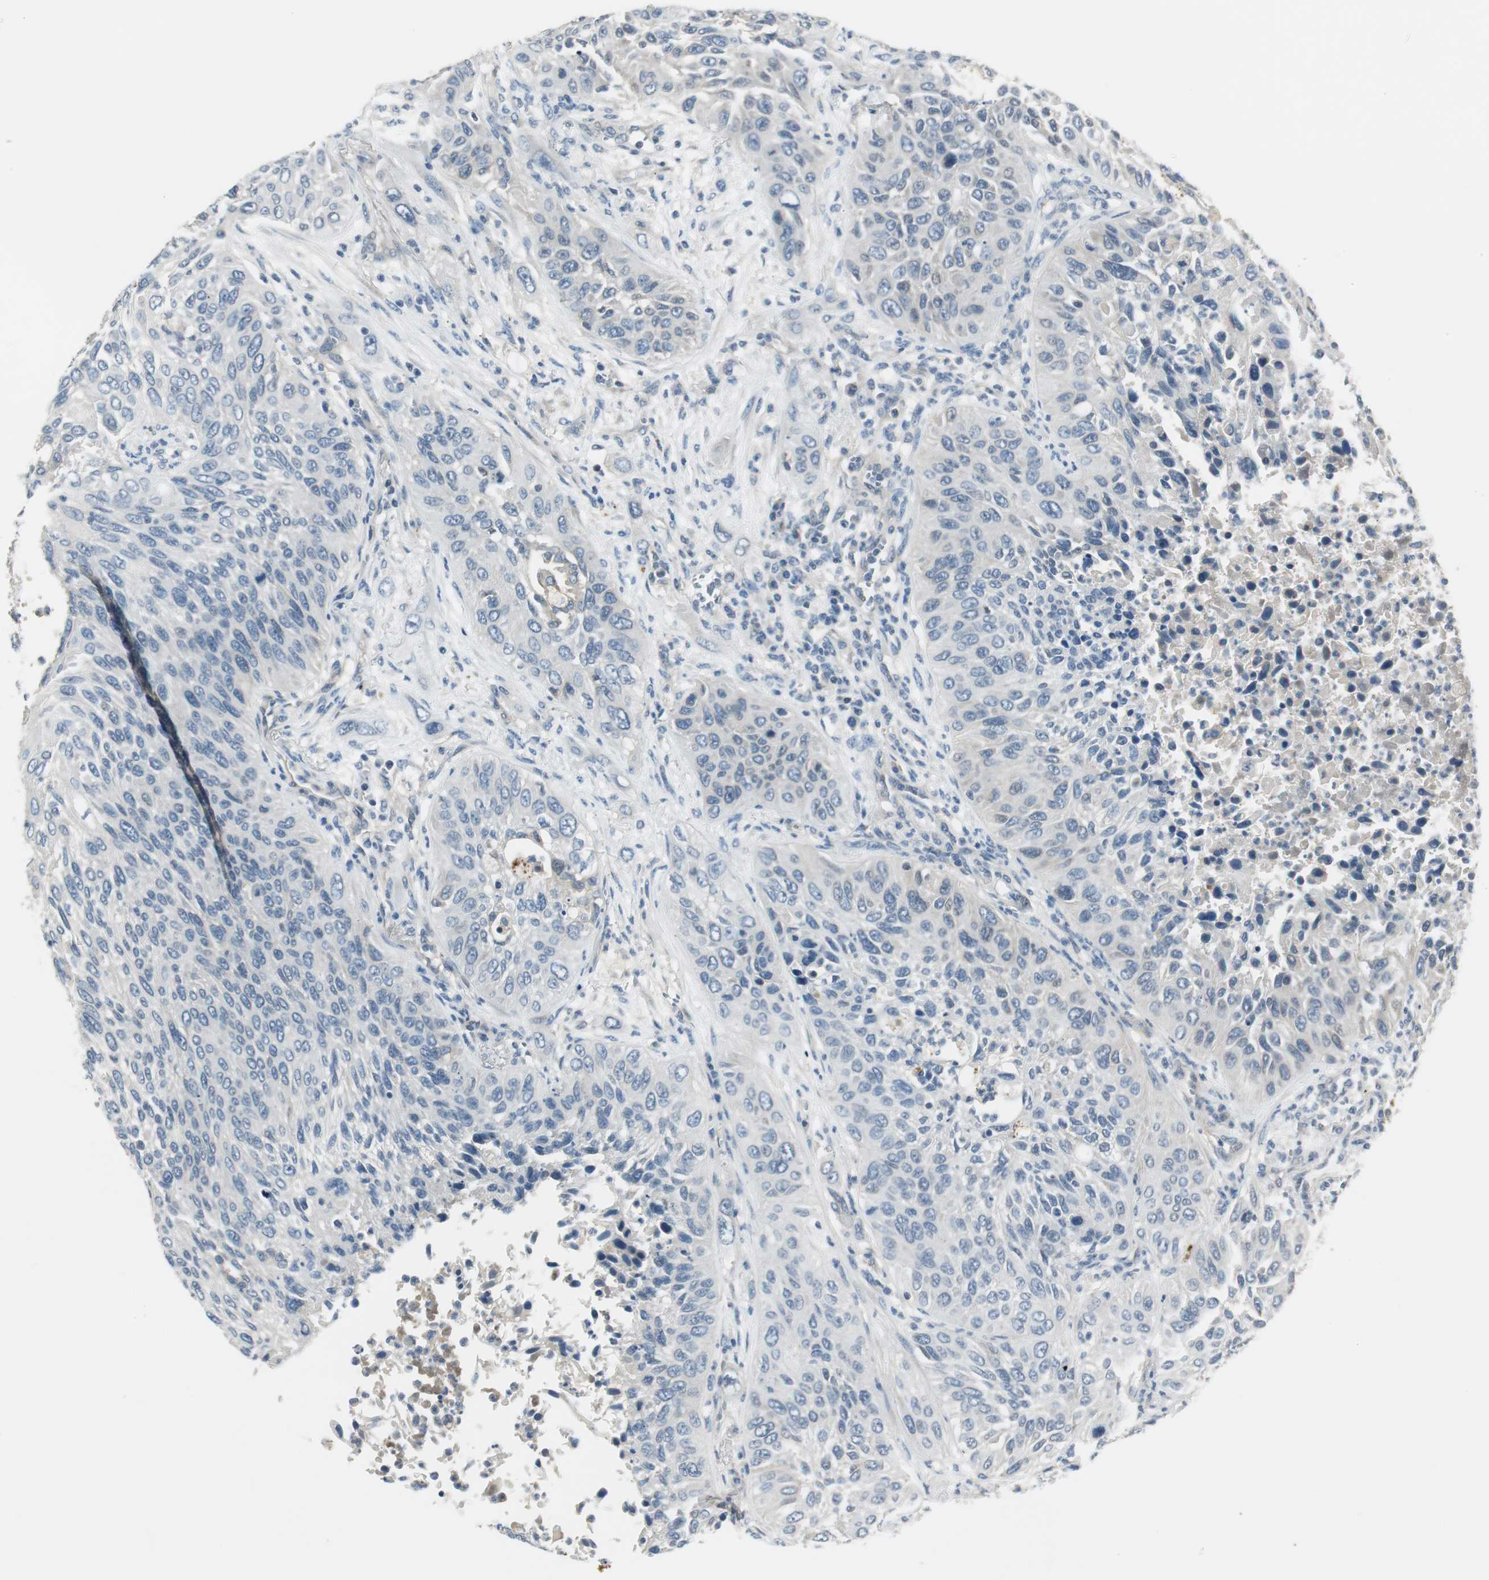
{"staining": {"intensity": "negative", "quantity": "none", "location": "none"}, "tissue": "lung cancer", "cell_type": "Tumor cells", "image_type": "cancer", "snomed": [{"axis": "morphology", "description": "Squamous cell carcinoma, NOS"}, {"axis": "topography", "description": "Lung"}], "caption": "This image is of lung cancer (squamous cell carcinoma) stained with immunohistochemistry (IHC) to label a protein in brown with the nuclei are counter-stained blue. There is no expression in tumor cells.", "gene": "PRKAA1", "patient": {"sex": "female", "age": 76}}